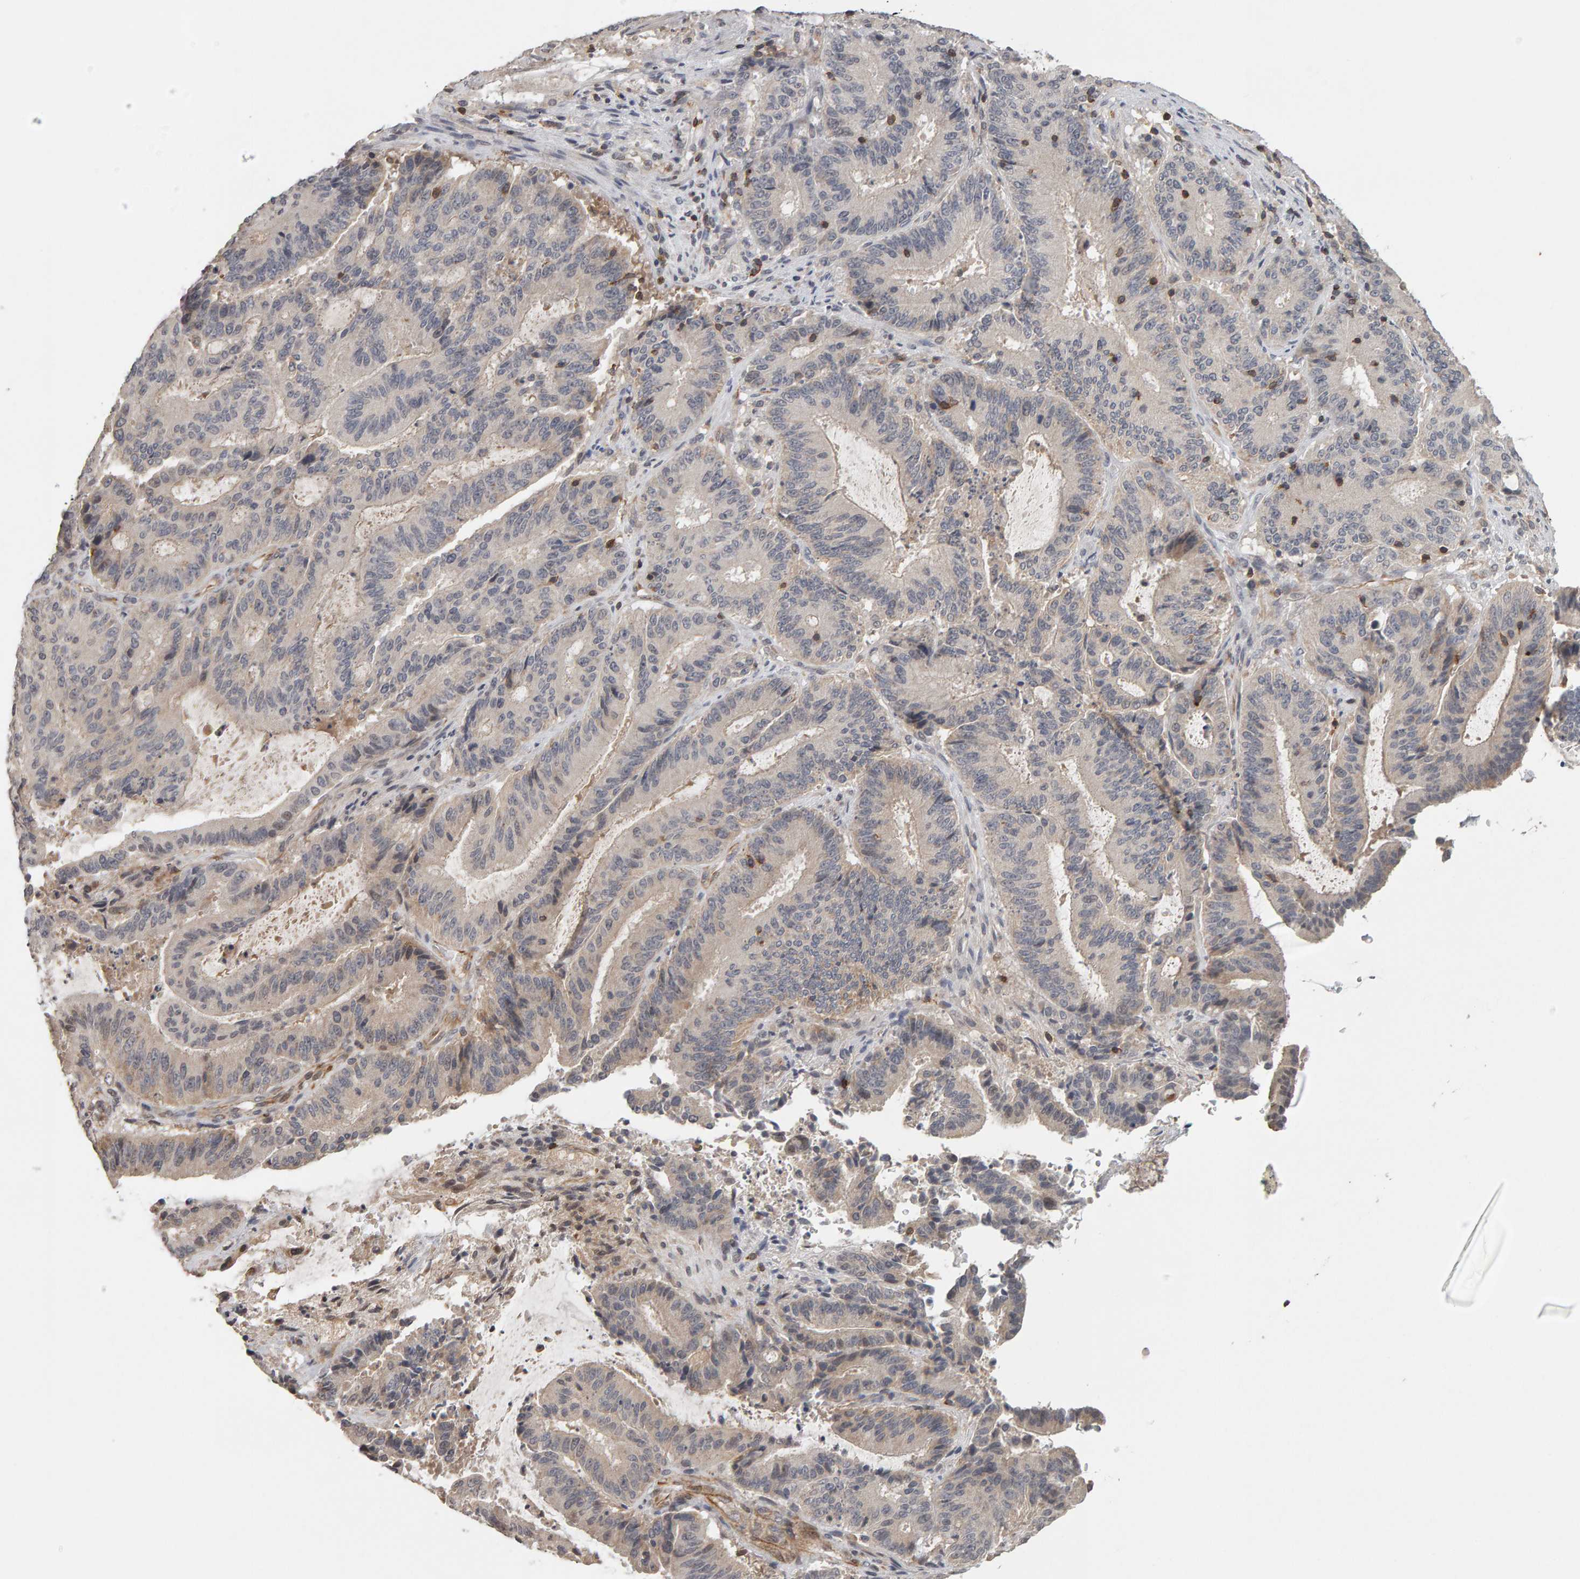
{"staining": {"intensity": "negative", "quantity": "none", "location": "none"}, "tissue": "liver cancer", "cell_type": "Tumor cells", "image_type": "cancer", "snomed": [{"axis": "morphology", "description": "Normal tissue, NOS"}, {"axis": "morphology", "description": "Cholangiocarcinoma"}, {"axis": "topography", "description": "Liver"}, {"axis": "topography", "description": "Peripheral nerve tissue"}], "caption": "This histopathology image is of liver cancer (cholangiocarcinoma) stained with immunohistochemistry (IHC) to label a protein in brown with the nuclei are counter-stained blue. There is no positivity in tumor cells.", "gene": "TEFM", "patient": {"sex": "female", "age": 73}}